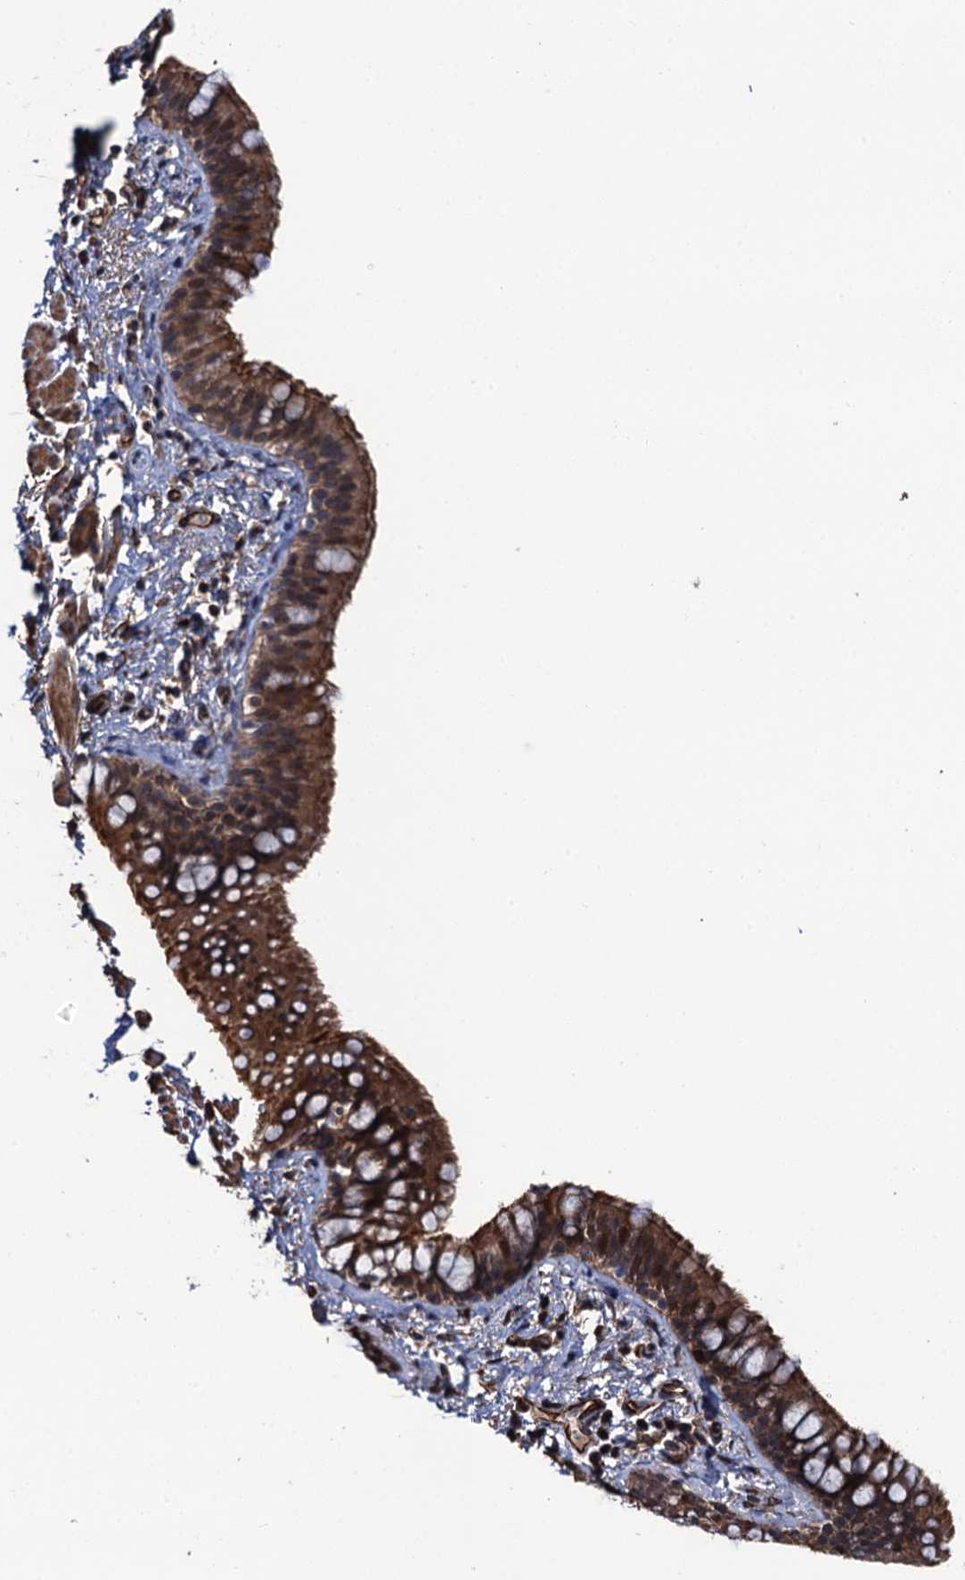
{"staining": {"intensity": "strong", "quantity": ">75%", "location": "cytoplasmic/membranous"}, "tissue": "bronchus", "cell_type": "Respiratory epithelial cells", "image_type": "normal", "snomed": [{"axis": "morphology", "description": "Normal tissue, NOS"}, {"axis": "topography", "description": "Cartilage tissue"}, {"axis": "topography", "description": "Bronchus"}], "caption": "A high amount of strong cytoplasmic/membranous expression is present in approximately >75% of respiratory epithelial cells in benign bronchus. (brown staining indicates protein expression, while blue staining denotes nuclei).", "gene": "FSIP1", "patient": {"sex": "female", "age": 36}}